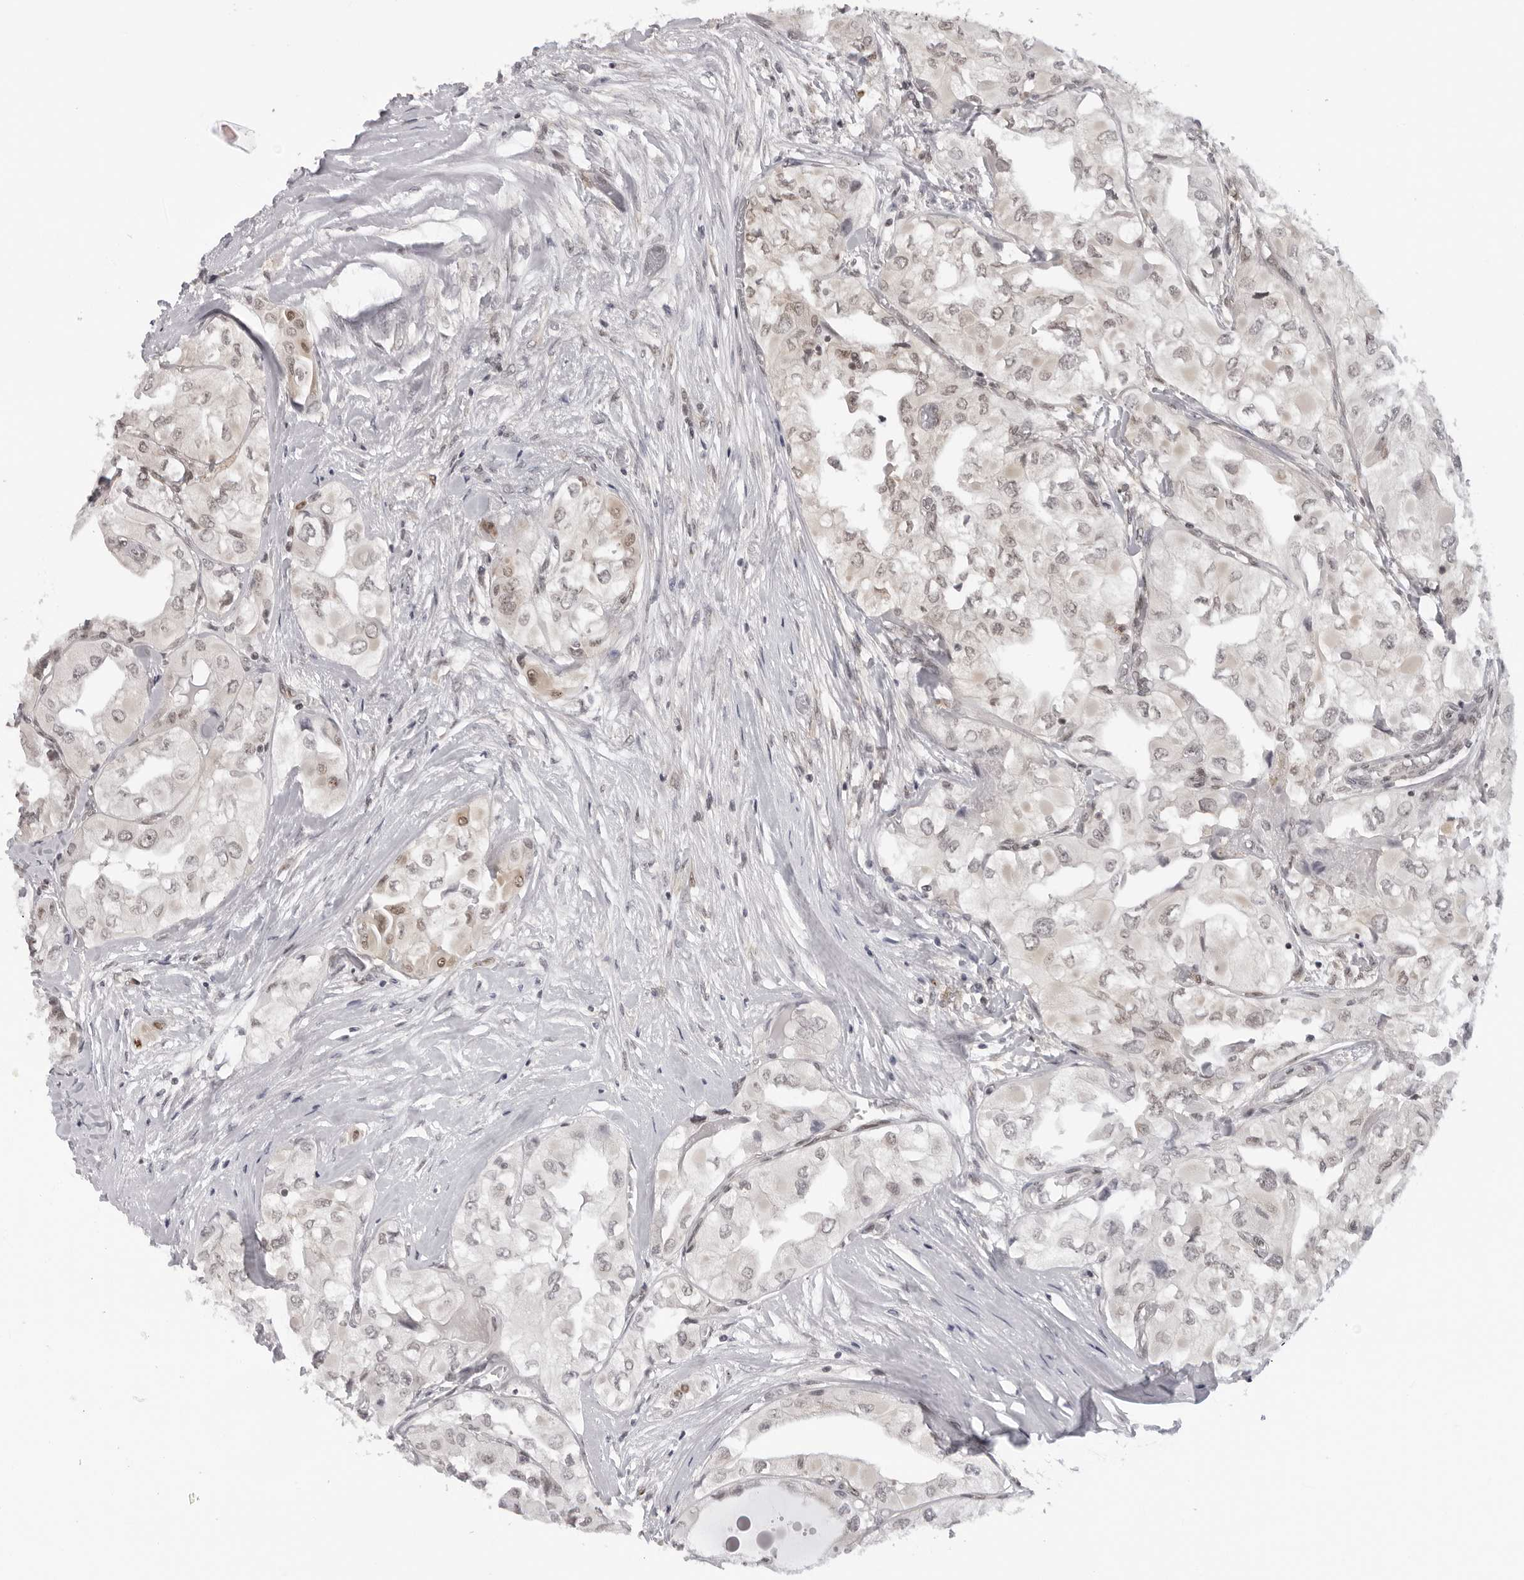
{"staining": {"intensity": "negative", "quantity": "none", "location": "none"}, "tissue": "thyroid cancer", "cell_type": "Tumor cells", "image_type": "cancer", "snomed": [{"axis": "morphology", "description": "Papillary adenocarcinoma, NOS"}, {"axis": "topography", "description": "Thyroid gland"}], "caption": "DAB (3,3'-diaminobenzidine) immunohistochemical staining of human thyroid cancer (papillary adenocarcinoma) exhibits no significant expression in tumor cells.", "gene": "CASP7", "patient": {"sex": "female", "age": 59}}